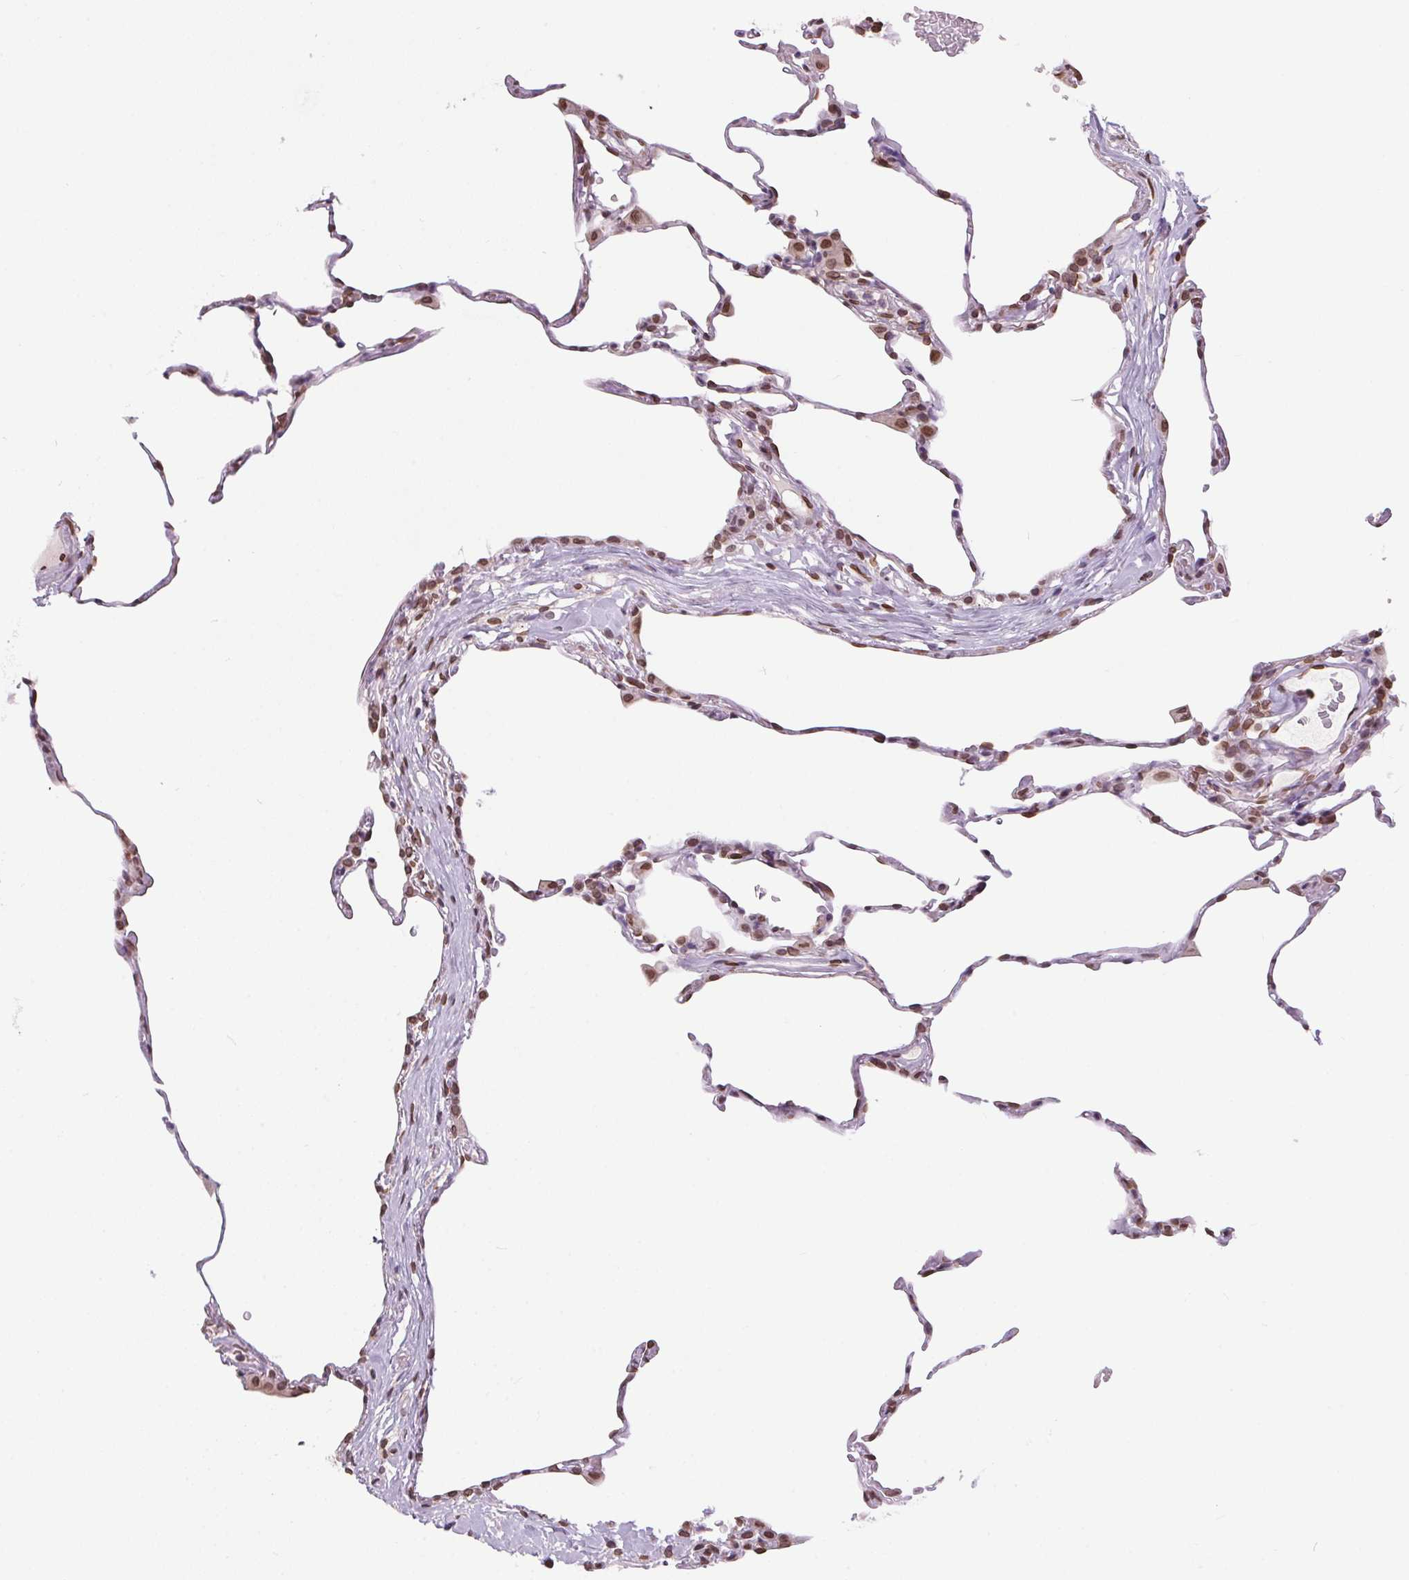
{"staining": {"intensity": "moderate", "quantity": "25%-75%", "location": "nuclear"}, "tissue": "lung", "cell_type": "Alveolar cells", "image_type": "normal", "snomed": [{"axis": "morphology", "description": "Normal tissue, NOS"}, {"axis": "topography", "description": "Lung"}], "caption": "Unremarkable lung displays moderate nuclear expression in about 25%-75% of alveolar cells, visualized by immunohistochemistry.", "gene": "TMEM175", "patient": {"sex": "female", "age": 57}}